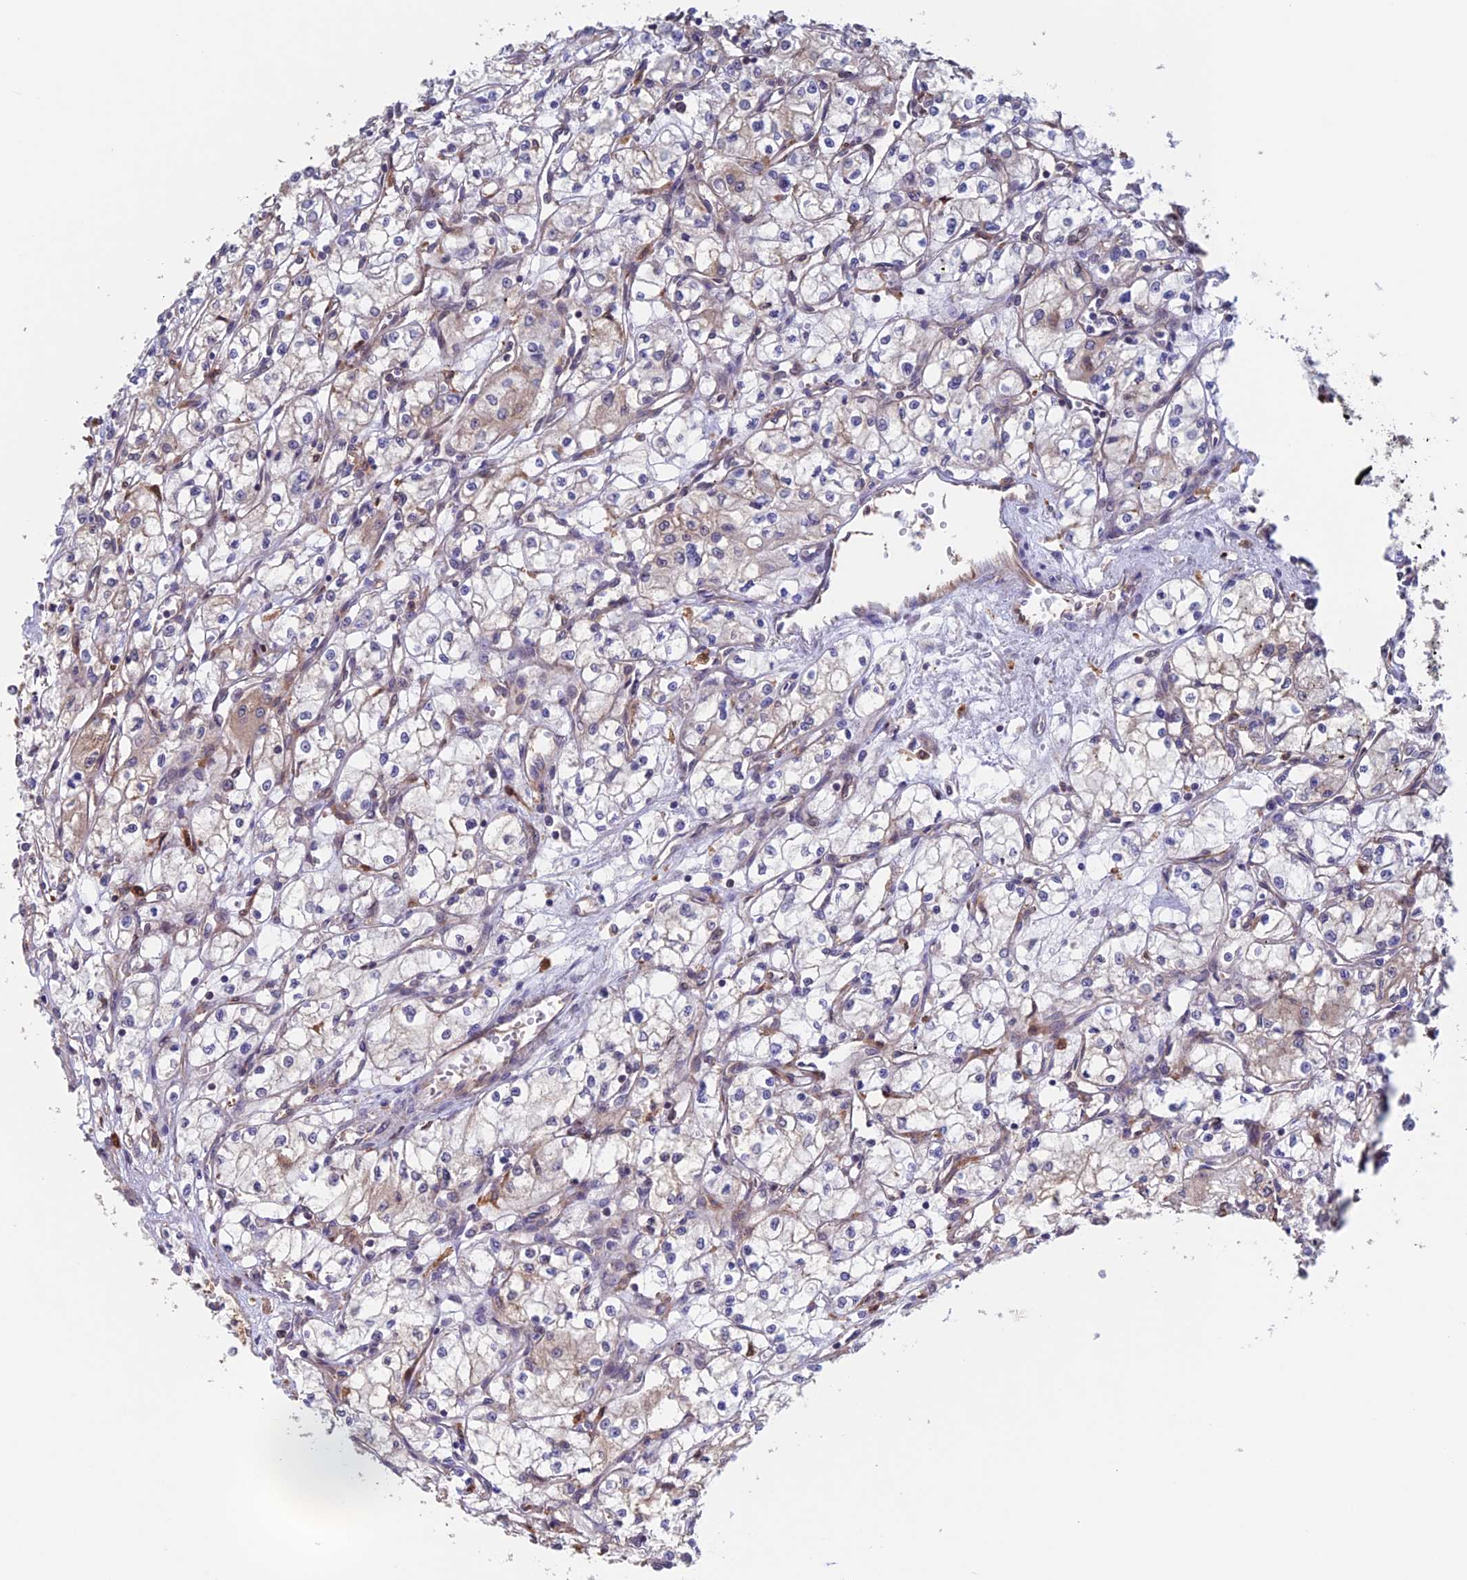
{"staining": {"intensity": "weak", "quantity": "<25%", "location": "cytoplasmic/membranous"}, "tissue": "renal cancer", "cell_type": "Tumor cells", "image_type": "cancer", "snomed": [{"axis": "morphology", "description": "Adenocarcinoma, NOS"}, {"axis": "topography", "description": "Kidney"}], "caption": "A high-resolution photomicrograph shows immunohistochemistry staining of adenocarcinoma (renal), which demonstrates no significant positivity in tumor cells. Brightfield microscopy of immunohistochemistry (IHC) stained with DAB (3,3'-diaminobenzidine) (brown) and hematoxylin (blue), captured at high magnification.", "gene": "NUDT16L1", "patient": {"sex": "male", "age": 59}}